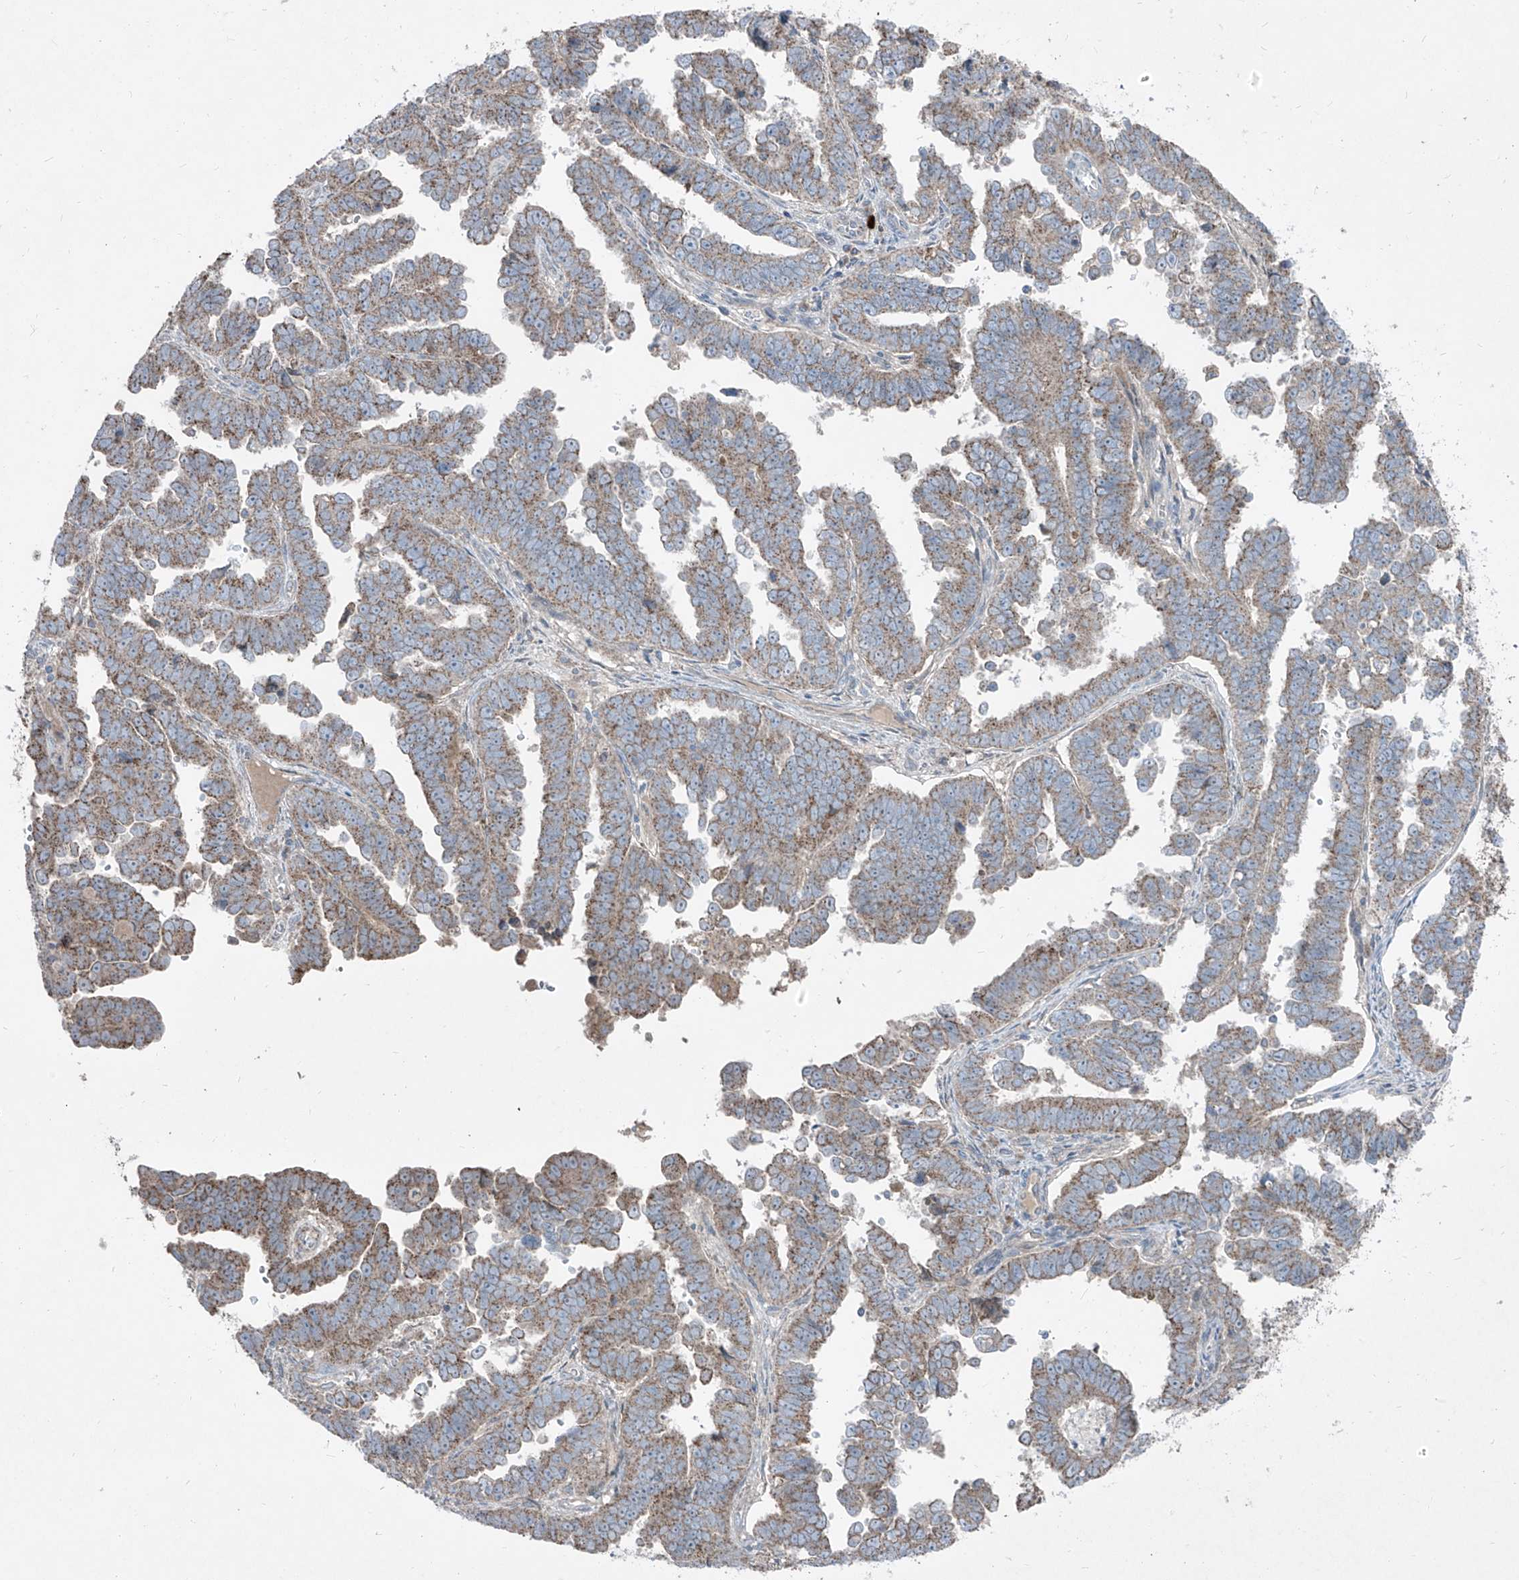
{"staining": {"intensity": "moderate", "quantity": "25%-75%", "location": "cytoplasmic/membranous"}, "tissue": "endometrial cancer", "cell_type": "Tumor cells", "image_type": "cancer", "snomed": [{"axis": "morphology", "description": "Adenocarcinoma, NOS"}, {"axis": "topography", "description": "Endometrium"}], "caption": "Human endometrial cancer stained with a protein marker displays moderate staining in tumor cells.", "gene": "ABCD3", "patient": {"sex": "female", "age": 75}}